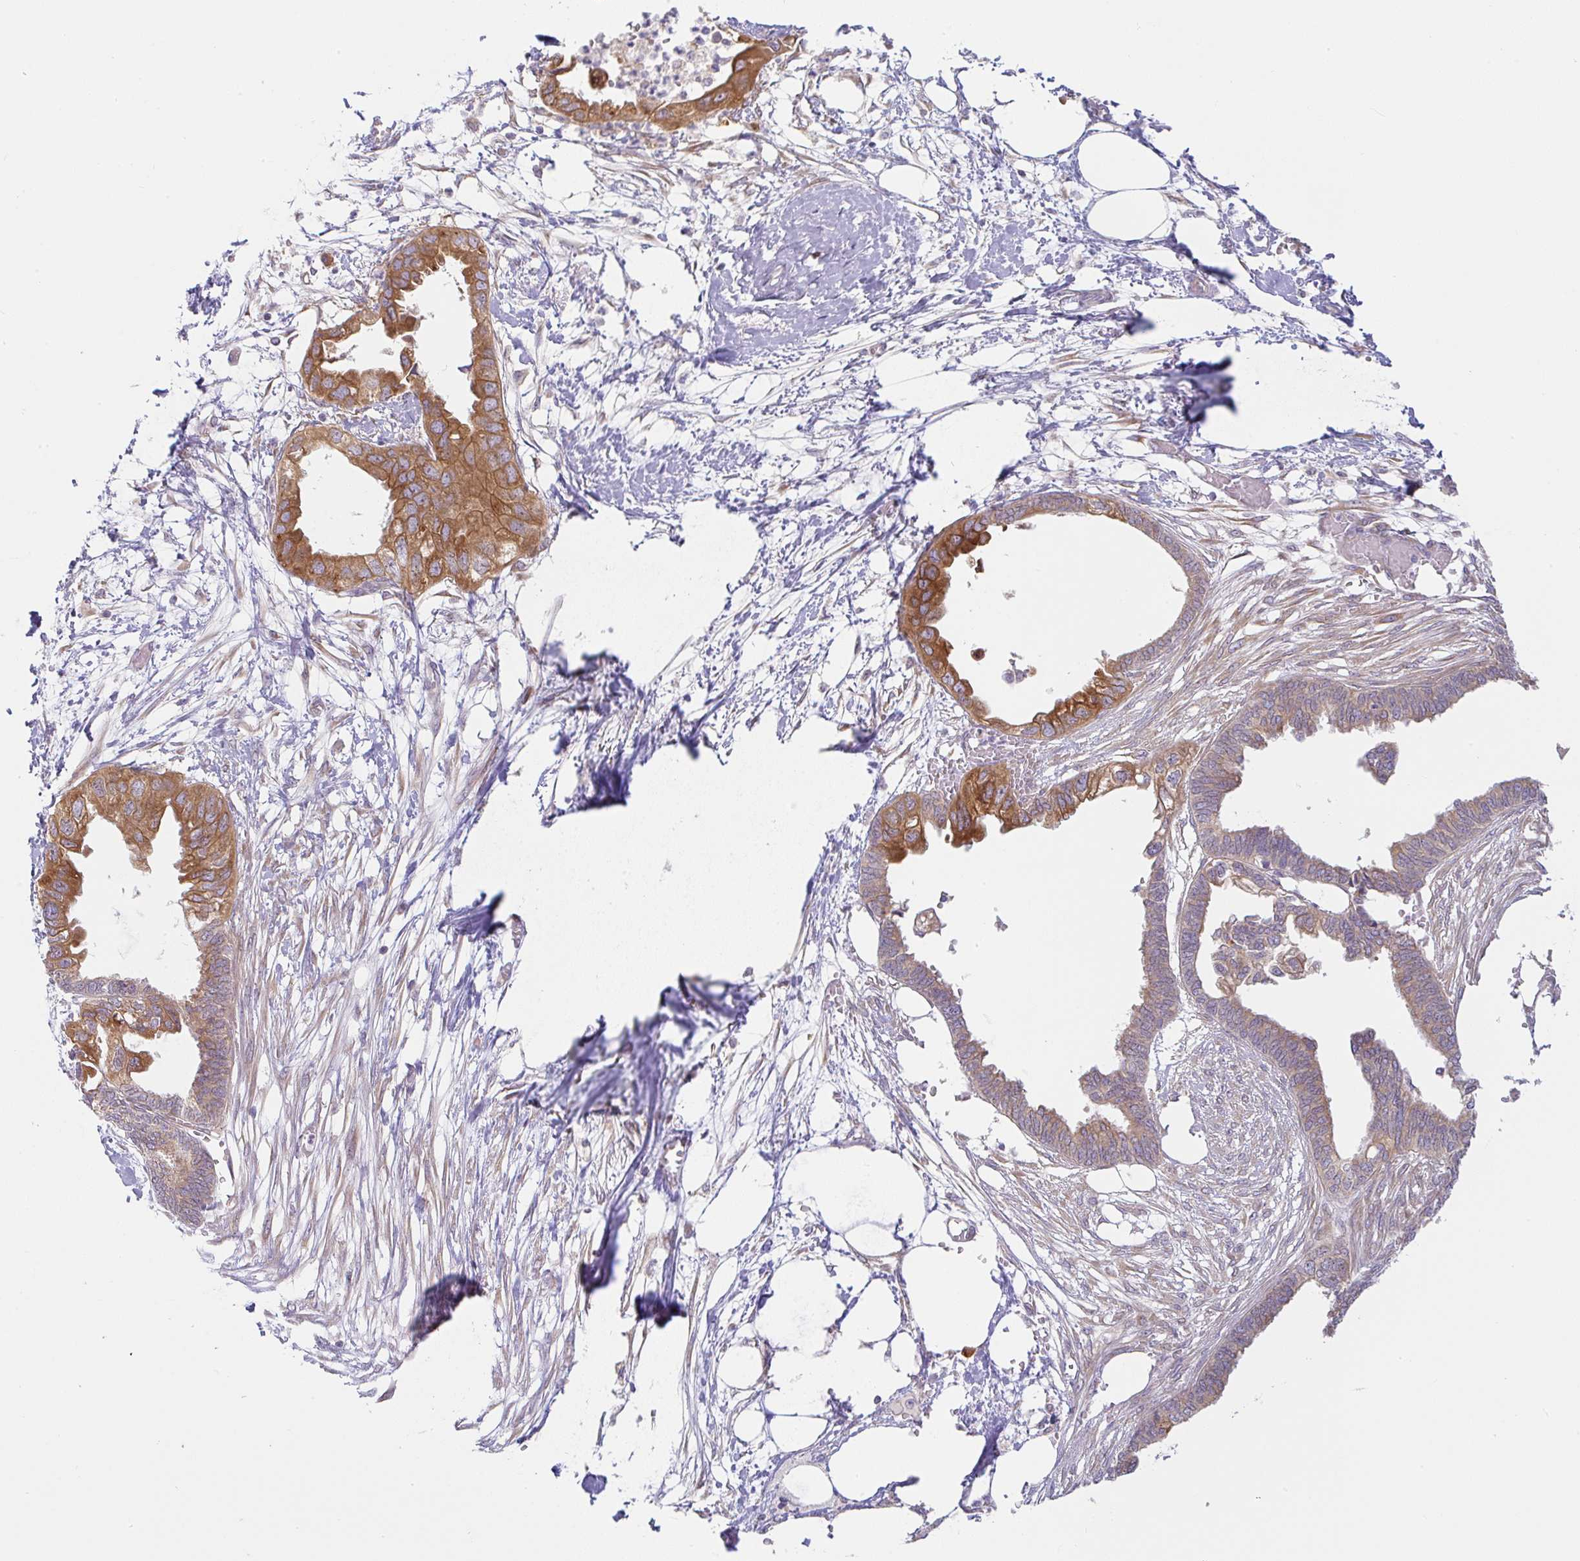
{"staining": {"intensity": "moderate", "quantity": ">75%", "location": "cytoplasmic/membranous"}, "tissue": "endometrial cancer", "cell_type": "Tumor cells", "image_type": "cancer", "snomed": [{"axis": "morphology", "description": "Adenocarcinoma, NOS"}, {"axis": "morphology", "description": "Adenocarcinoma, metastatic, NOS"}, {"axis": "topography", "description": "Adipose tissue"}, {"axis": "topography", "description": "Endometrium"}], "caption": "Endometrial cancer (metastatic adenocarcinoma) stained for a protein exhibits moderate cytoplasmic/membranous positivity in tumor cells.", "gene": "DERL2", "patient": {"sex": "female", "age": 67}}